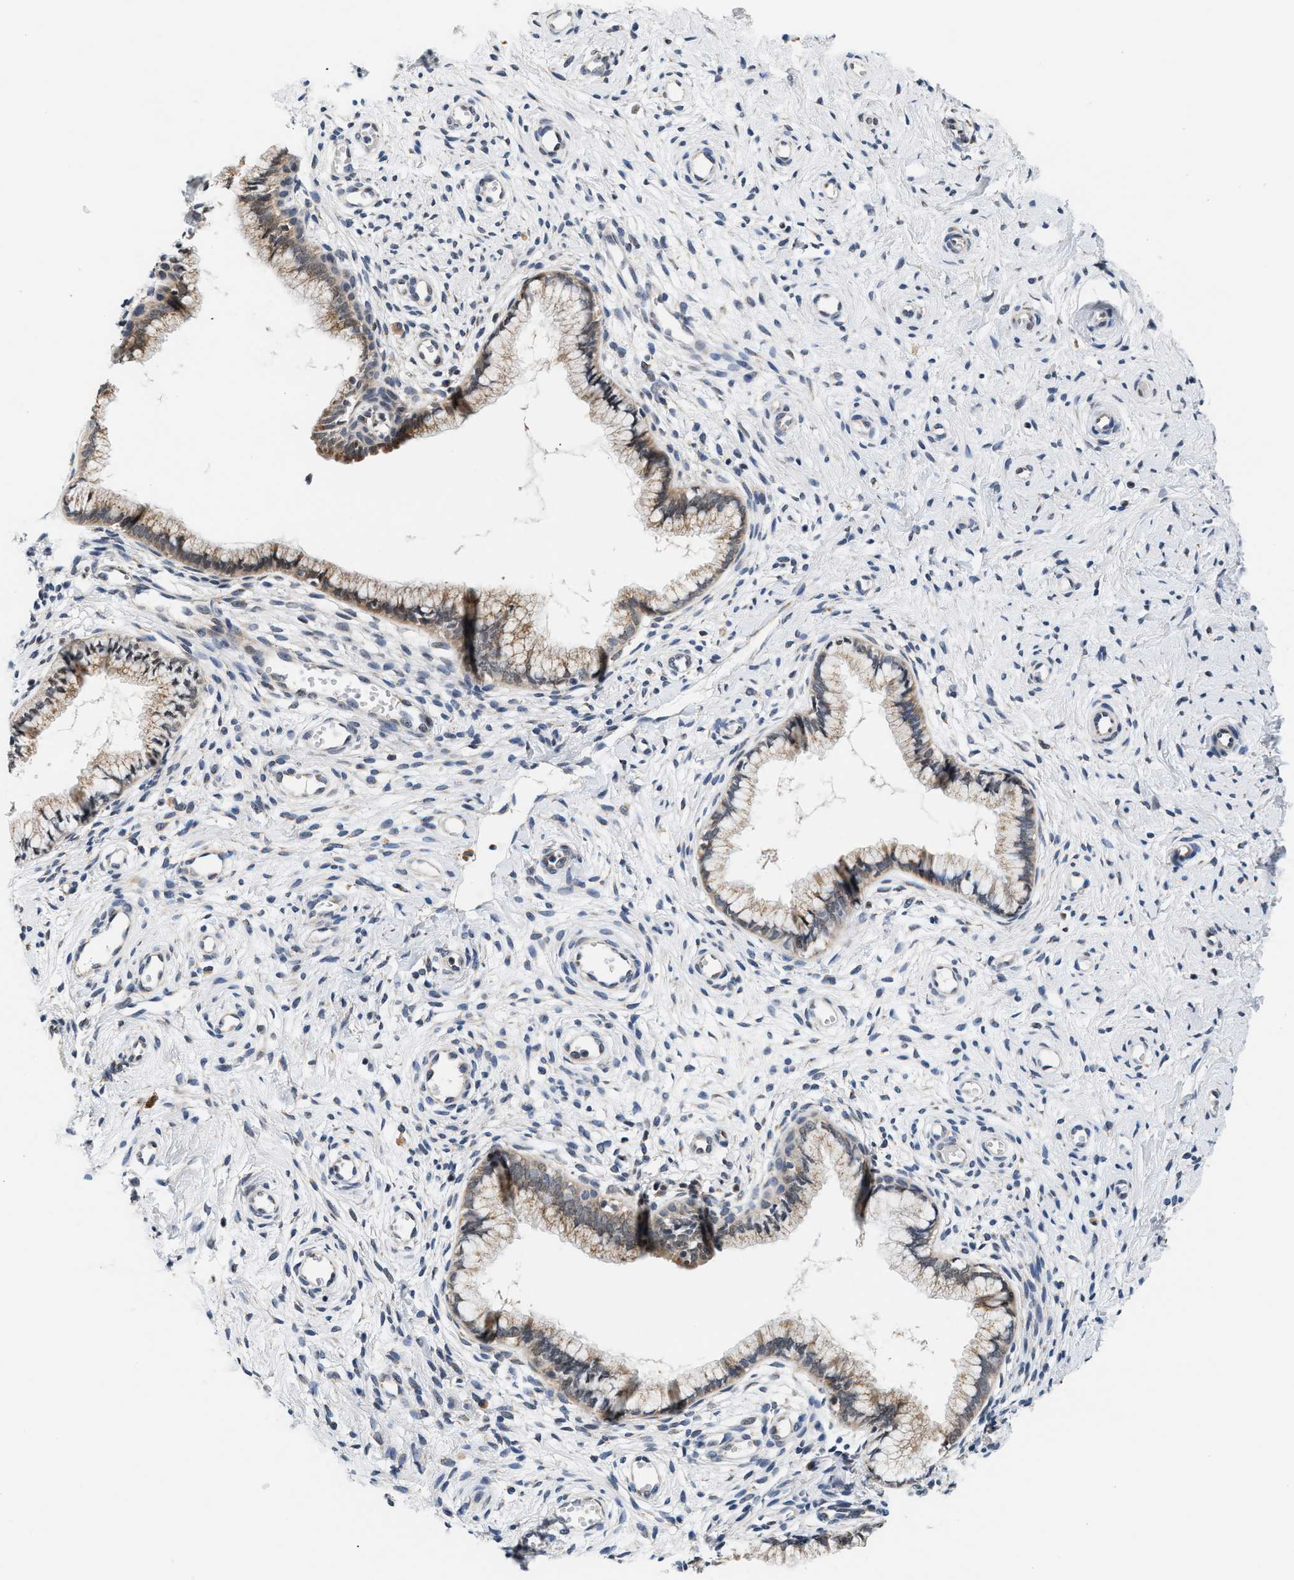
{"staining": {"intensity": "moderate", "quantity": ">75%", "location": "cytoplasmic/membranous"}, "tissue": "cervix", "cell_type": "Glandular cells", "image_type": "normal", "snomed": [{"axis": "morphology", "description": "Normal tissue, NOS"}, {"axis": "topography", "description": "Cervix"}], "caption": "Immunohistochemical staining of normal human cervix demonstrates moderate cytoplasmic/membranous protein staining in approximately >75% of glandular cells. (Brightfield microscopy of DAB IHC at high magnification).", "gene": "KCNMB2", "patient": {"sex": "female", "age": 65}}